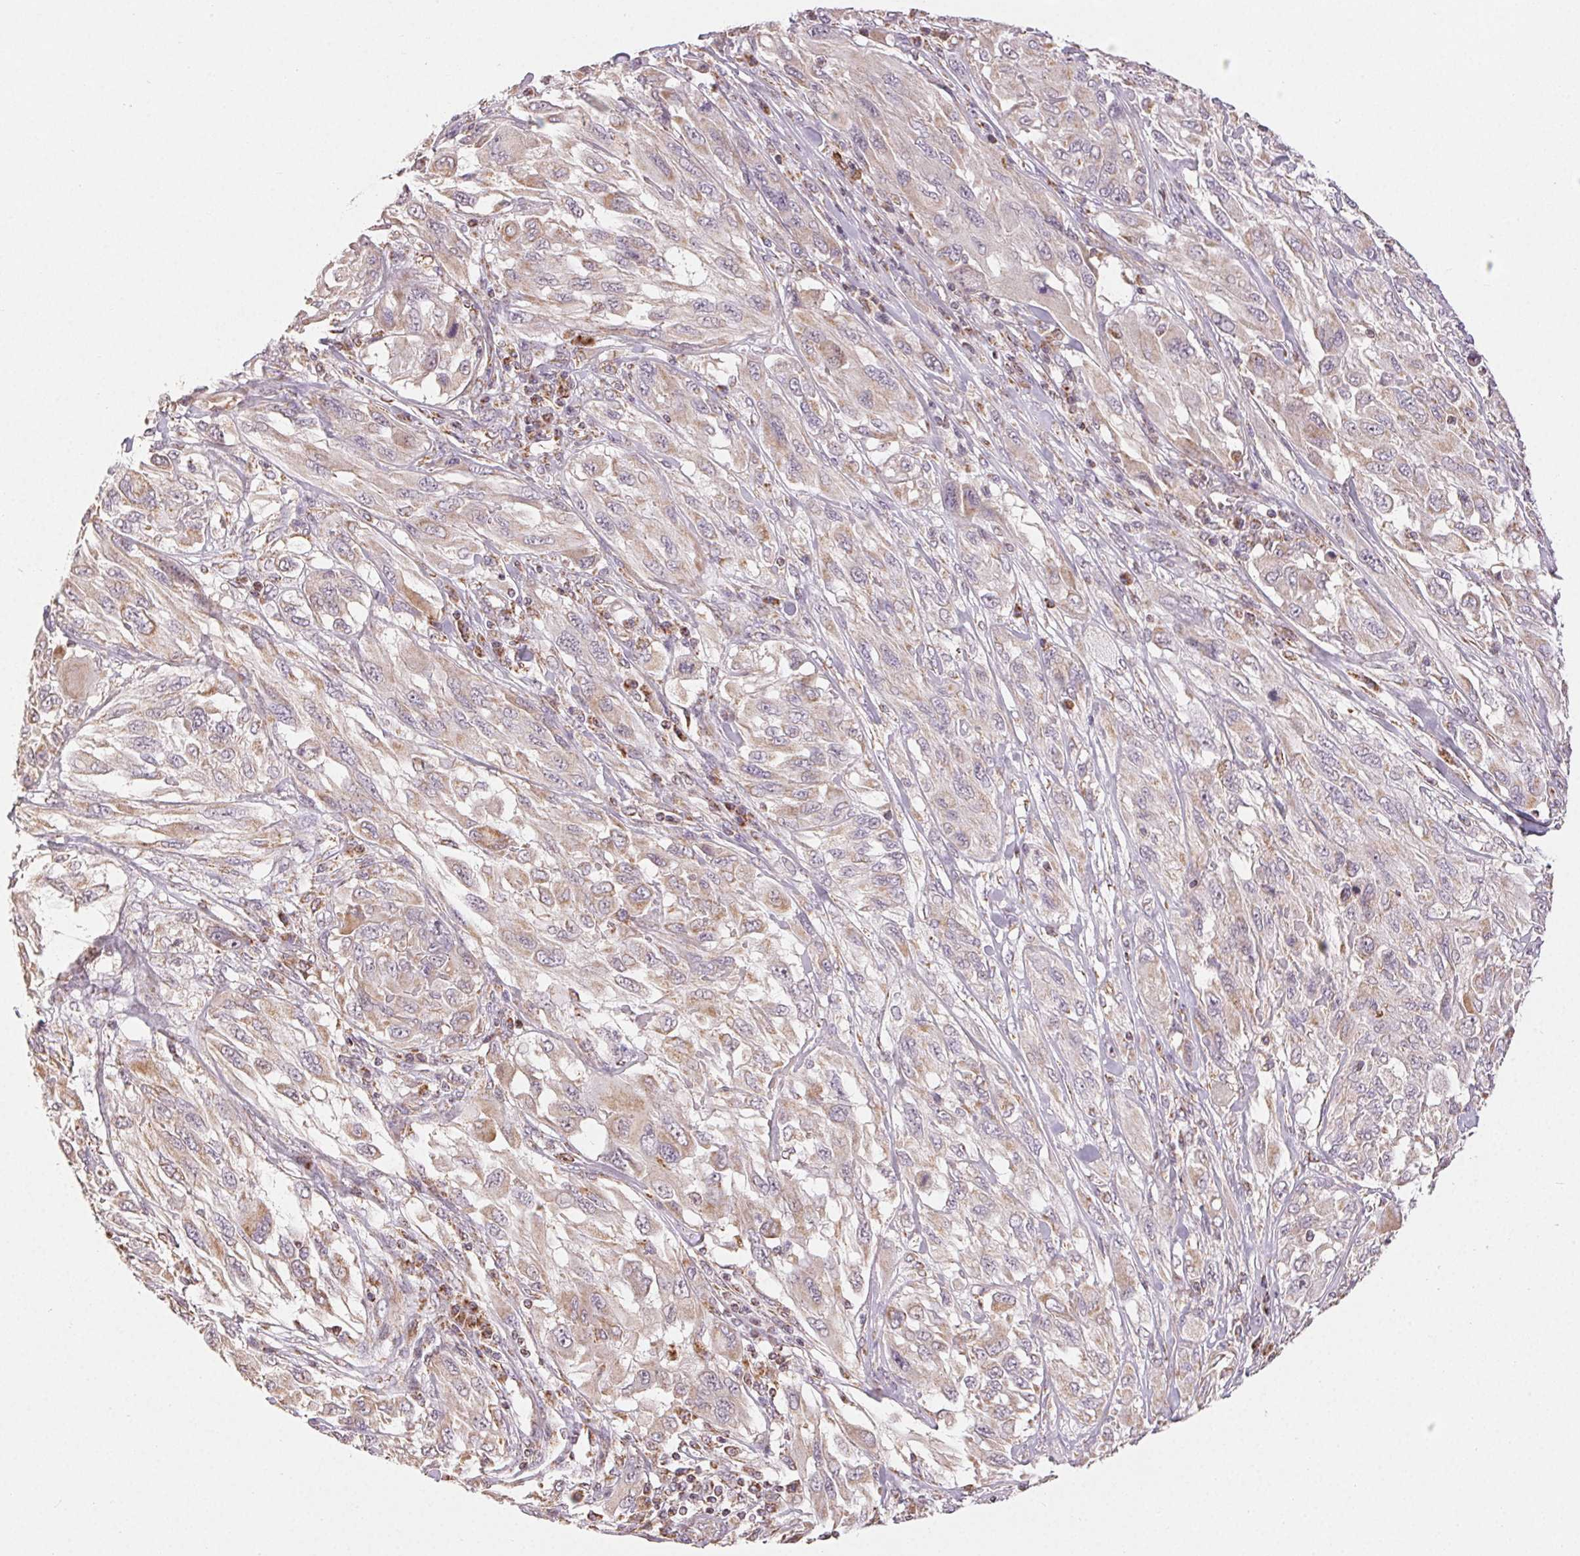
{"staining": {"intensity": "weak", "quantity": "<25%", "location": "cytoplasmic/membranous"}, "tissue": "melanoma", "cell_type": "Tumor cells", "image_type": "cancer", "snomed": [{"axis": "morphology", "description": "Malignant melanoma, NOS"}, {"axis": "topography", "description": "Skin"}], "caption": "Immunohistochemistry of human melanoma demonstrates no positivity in tumor cells.", "gene": "CLASP1", "patient": {"sex": "female", "age": 91}}